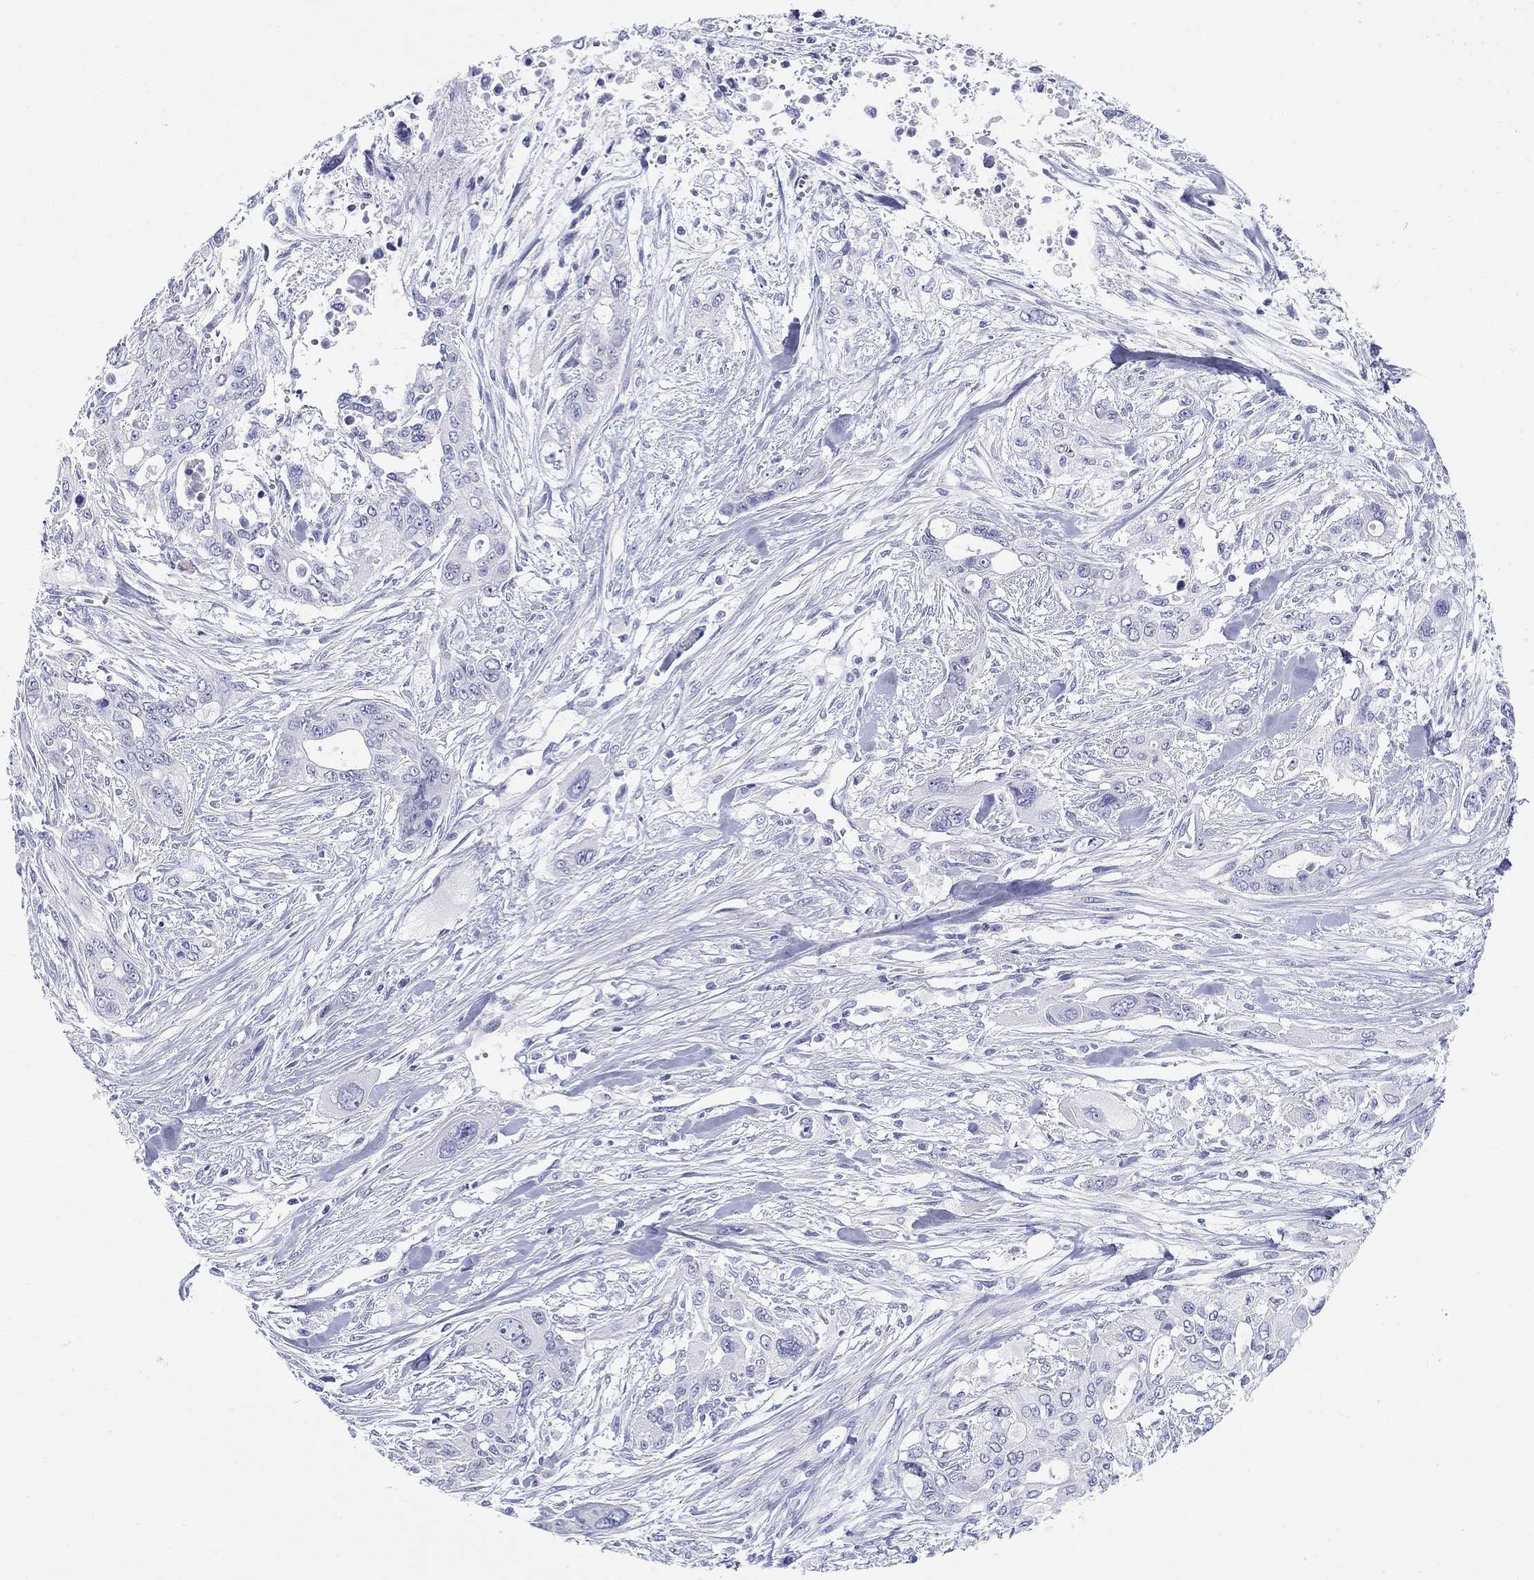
{"staining": {"intensity": "negative", "quantity": "none", "location": "none"}, "tissue": "pancreatic cancer", "cell_type": "Tumor cells", "image_type": "cancer", "snomed": [{"axis": "morphology", "description": "Adenocarcinoma, NOS"}, {"axis": "topography", "description": "Pancreas"}], "caption": "The immunohistochemistry (IHC) micrograph has no significant positivity in tumor cells of pancreatic adenocarcinoma tissue.", "gene": "LAMP5", "patient": {"sex": "male", "age": 47}}